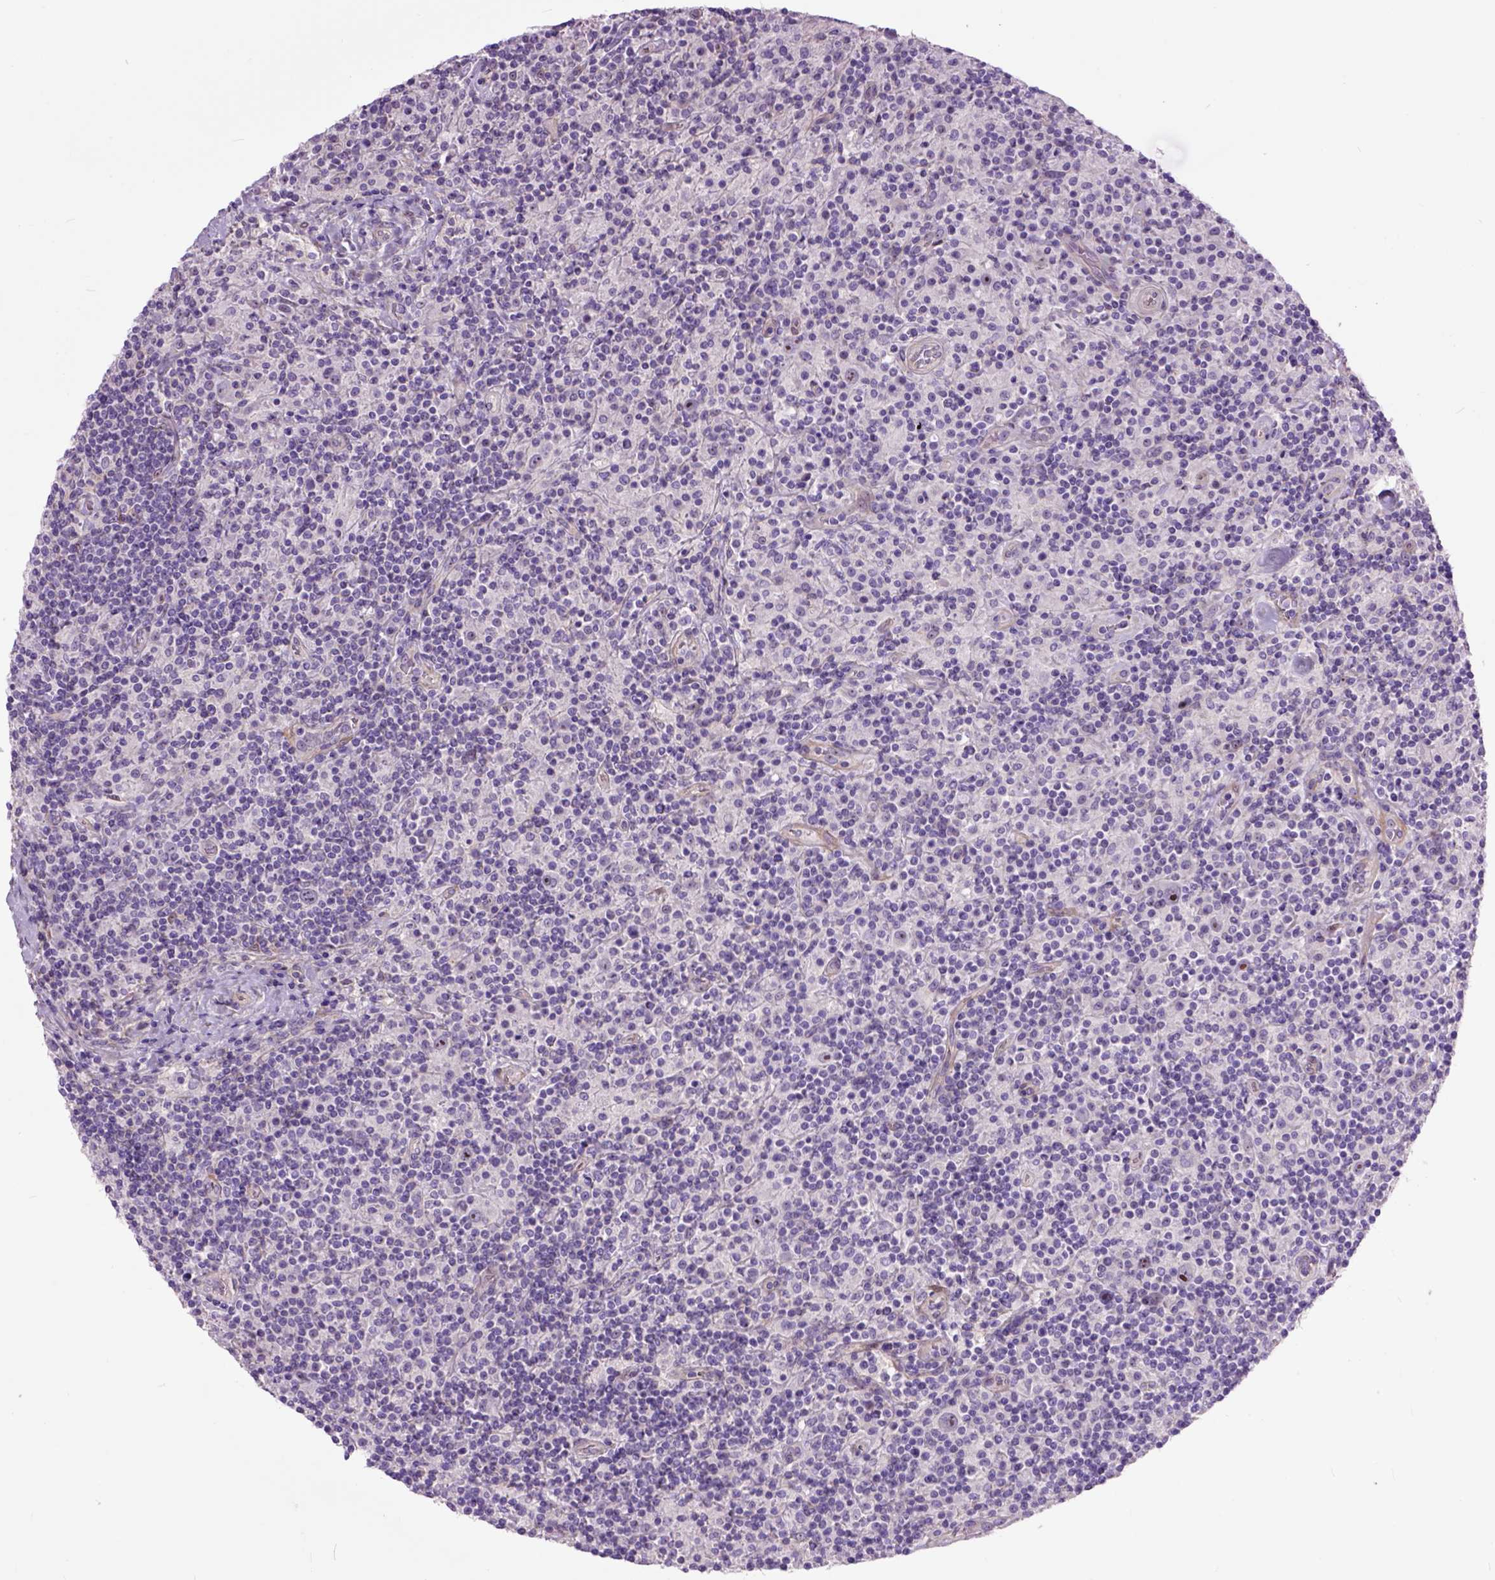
{"staining": {"intensity": "negative", "quantity": "none", "location": "none"}, "tissue": "lymphoma", "cell_type": "Tumor cells", "image_type": "cancer", "snomed": [{"axis": "morphology", "description": "Hodgkin's disease, NOS"}, {"axis": "topography", "description": "Lymph node"}], "caption": "Tumor cells show no significant positivity in lymphoma.", "gene": "MAPT", "patient": {"sex": "male", "age": 70}}